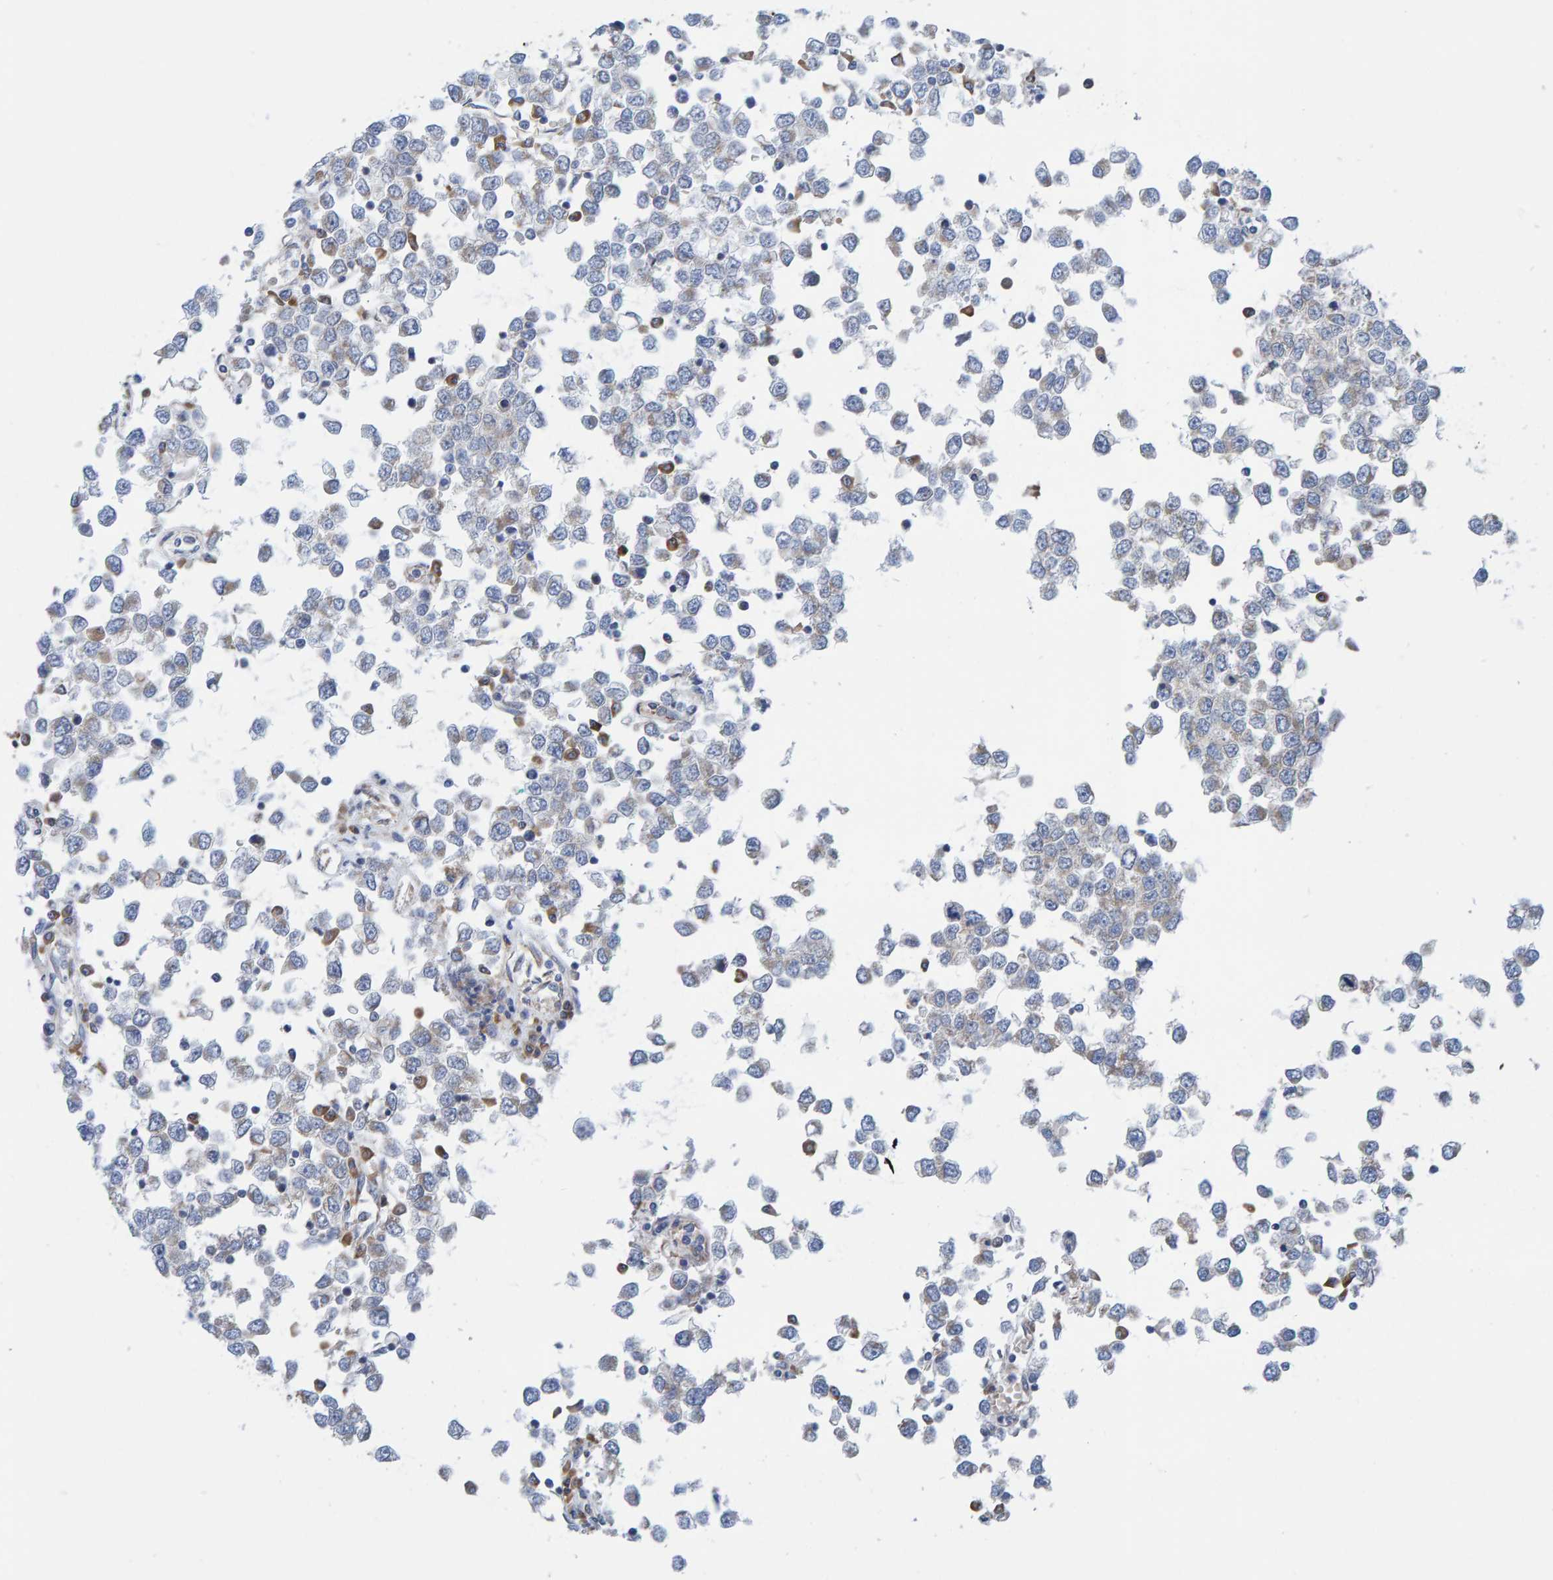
{"staining": {"intensity": "negative", "quantity": "none", "location": "none"}, "tissue": "testis cancer", "cell_type": "Tumor cells", "image_type": "cancer", "snomed": [{"axis": "morphology", "description": "Seminoma, NOS"}, {"axis": "topography", "description": "Testis"}], "caption": "Testis seminoma was stained to show a protein in brown. There is no significant staining in tumor cells. (DAB (3,3'-diaminobenzidine) IHC, high magnification).", "gene": "CDK5RAP3", "patient": {"sex": "male", "age": 65}}